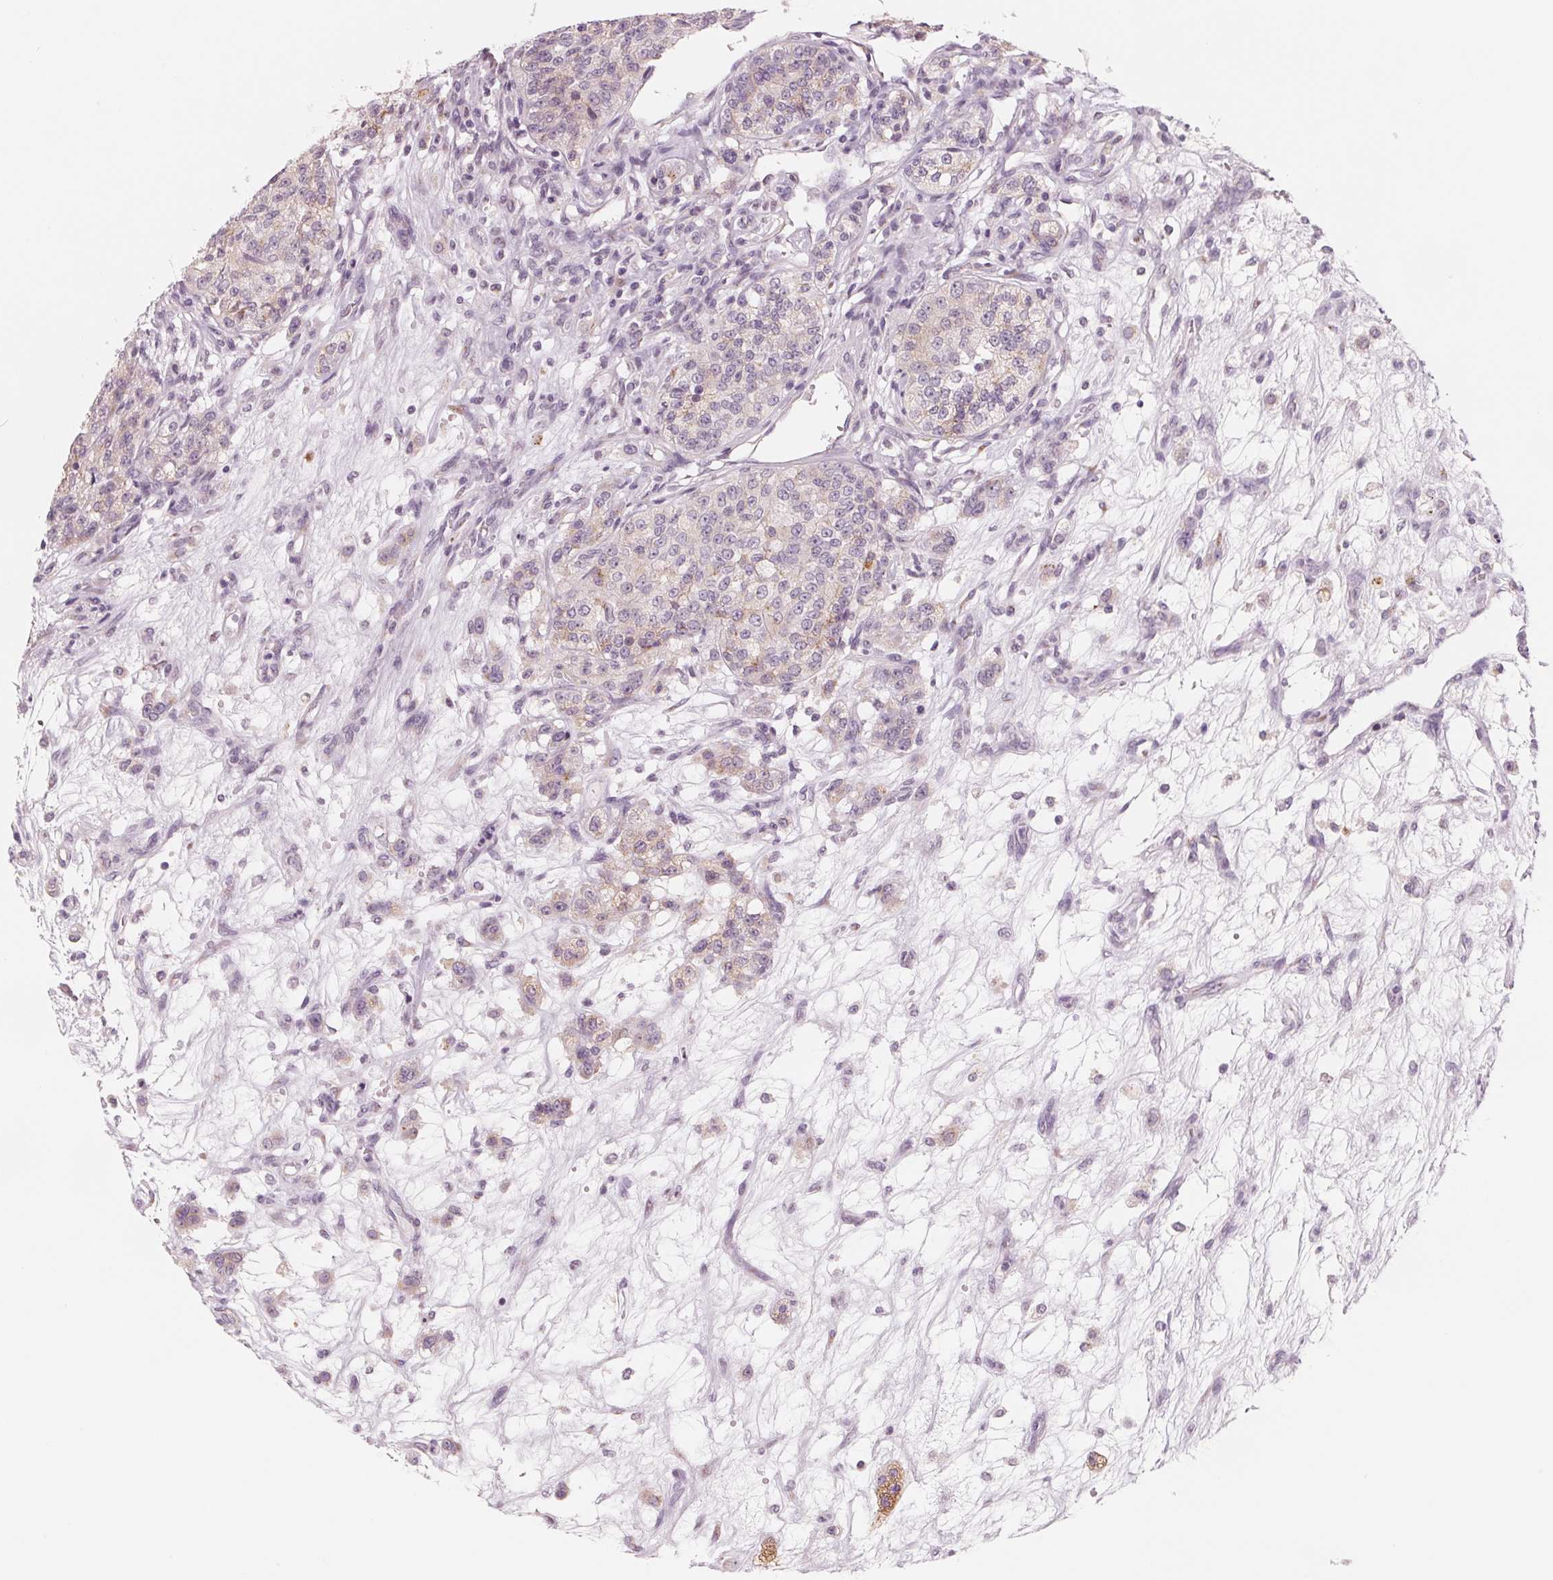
{"staining": {"intensity": "negative", "quantity": "none", "location": "none"}, "tissue": "renal cancer", "cell_type": "Tumor cells", "image_type": "cancer", "snomed": [{"axis": "morphology", "description": "Adenocarcinoma, NOS"}, {"axis": "topography", "description": "Kidney"}], "caption": "Tumor cells show no significant protein positivity in renal cancer (adenocarcinoma).", "gene": "IL9R", "patient": {"sex": "female", "age": 63}}